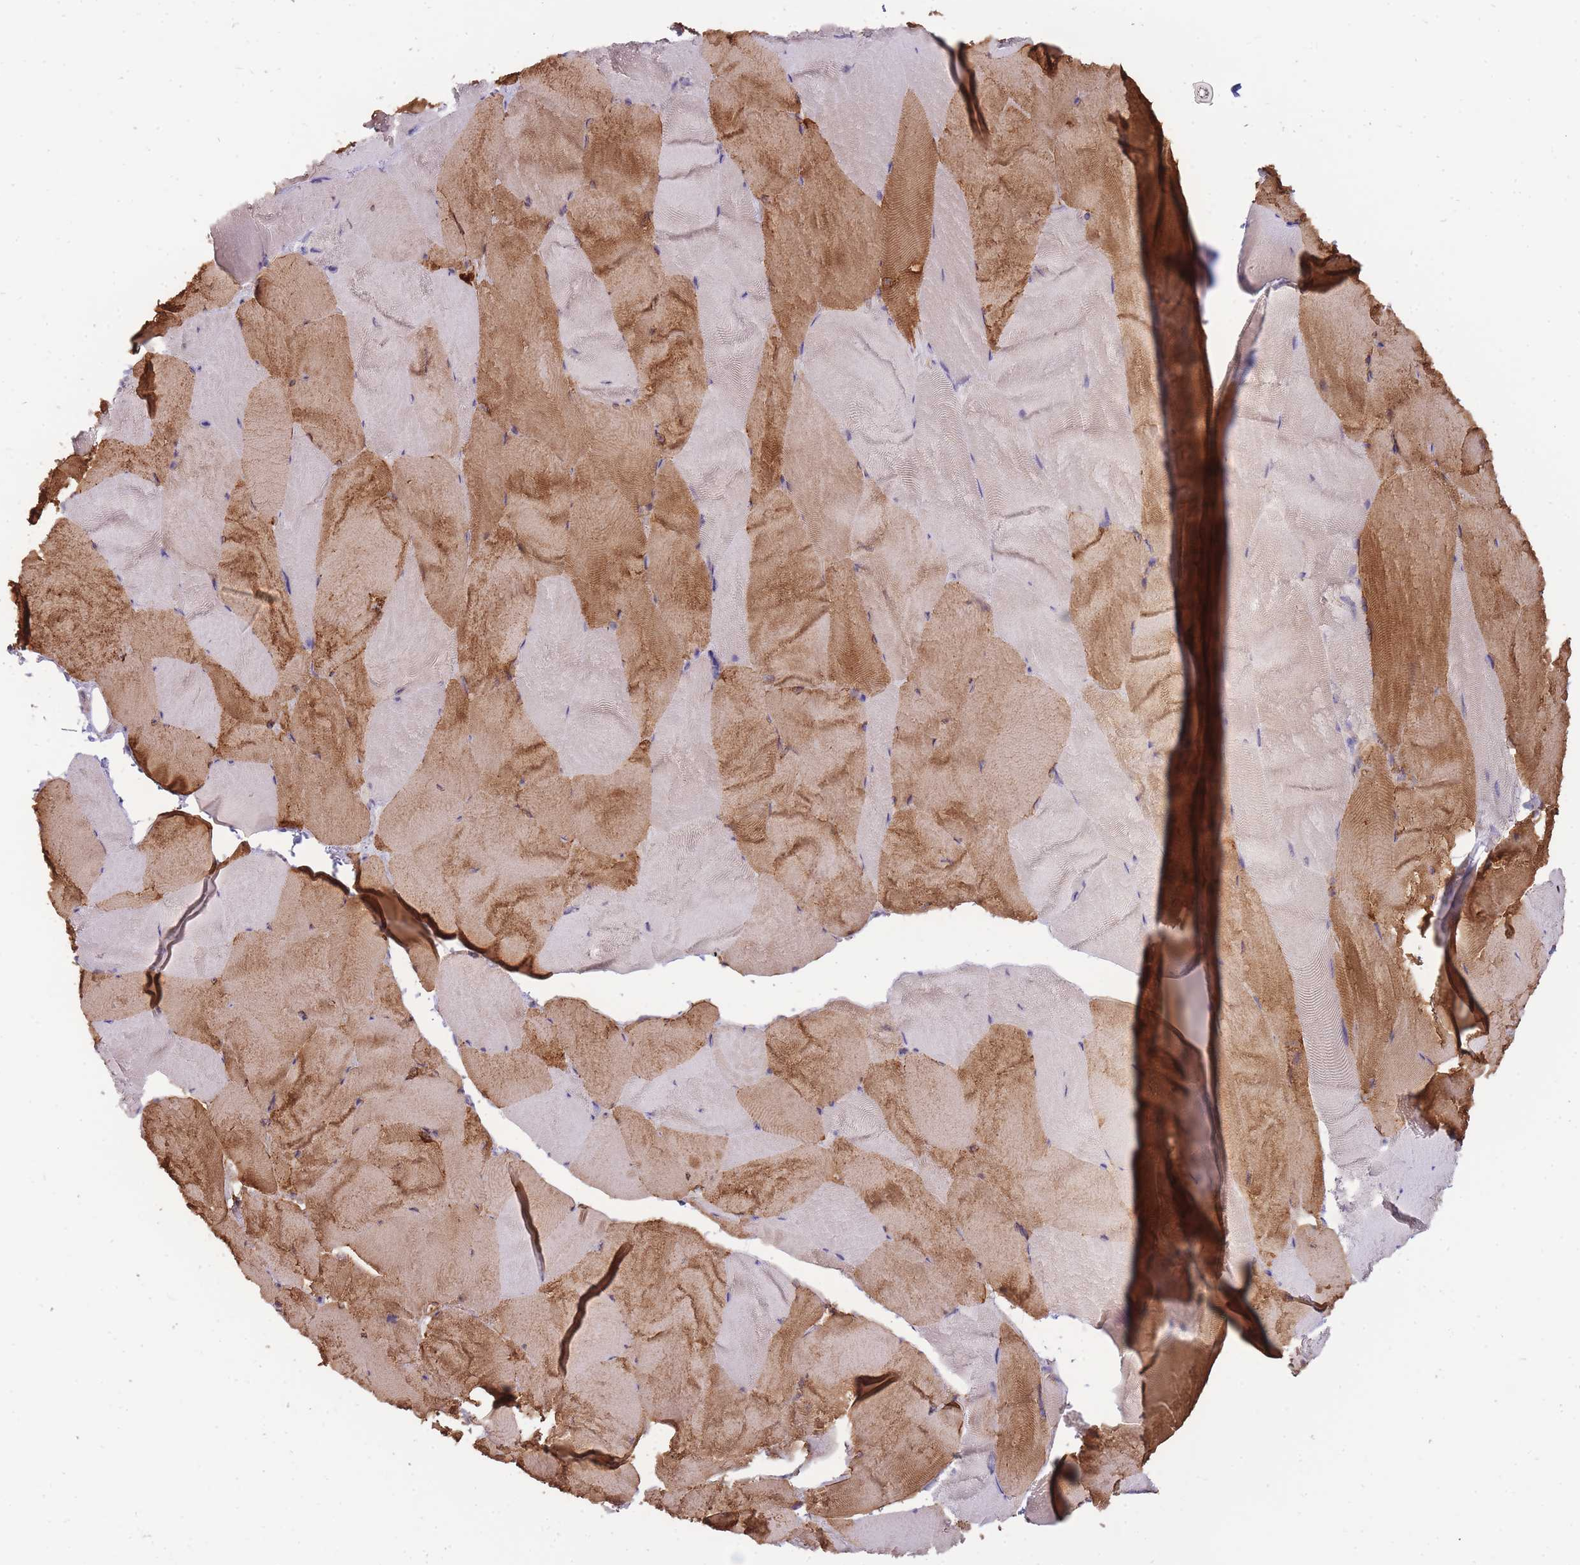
{"staining": {"intensity": "moderate", "quantity": "25%-75%", "location": "cytoplasmic/membranous"}, "tissue": "skeletal muscle", "cell_type": "Myocytes", "image_type": "normal", "snomed": [{"axis": "morphology", "description": "Normal tissue, NOS"}, {"axis": "topography", "description": "Skeletal muscle"}], "caption": "Immunohistochemical staining of normal skeletal muscle exhibits moderate cytoplasmic/membranous protein positivity in approximately 25%-75% of myocytes.", "gene": "SMC6", "patient": {"sex": "female", "age": 64}}